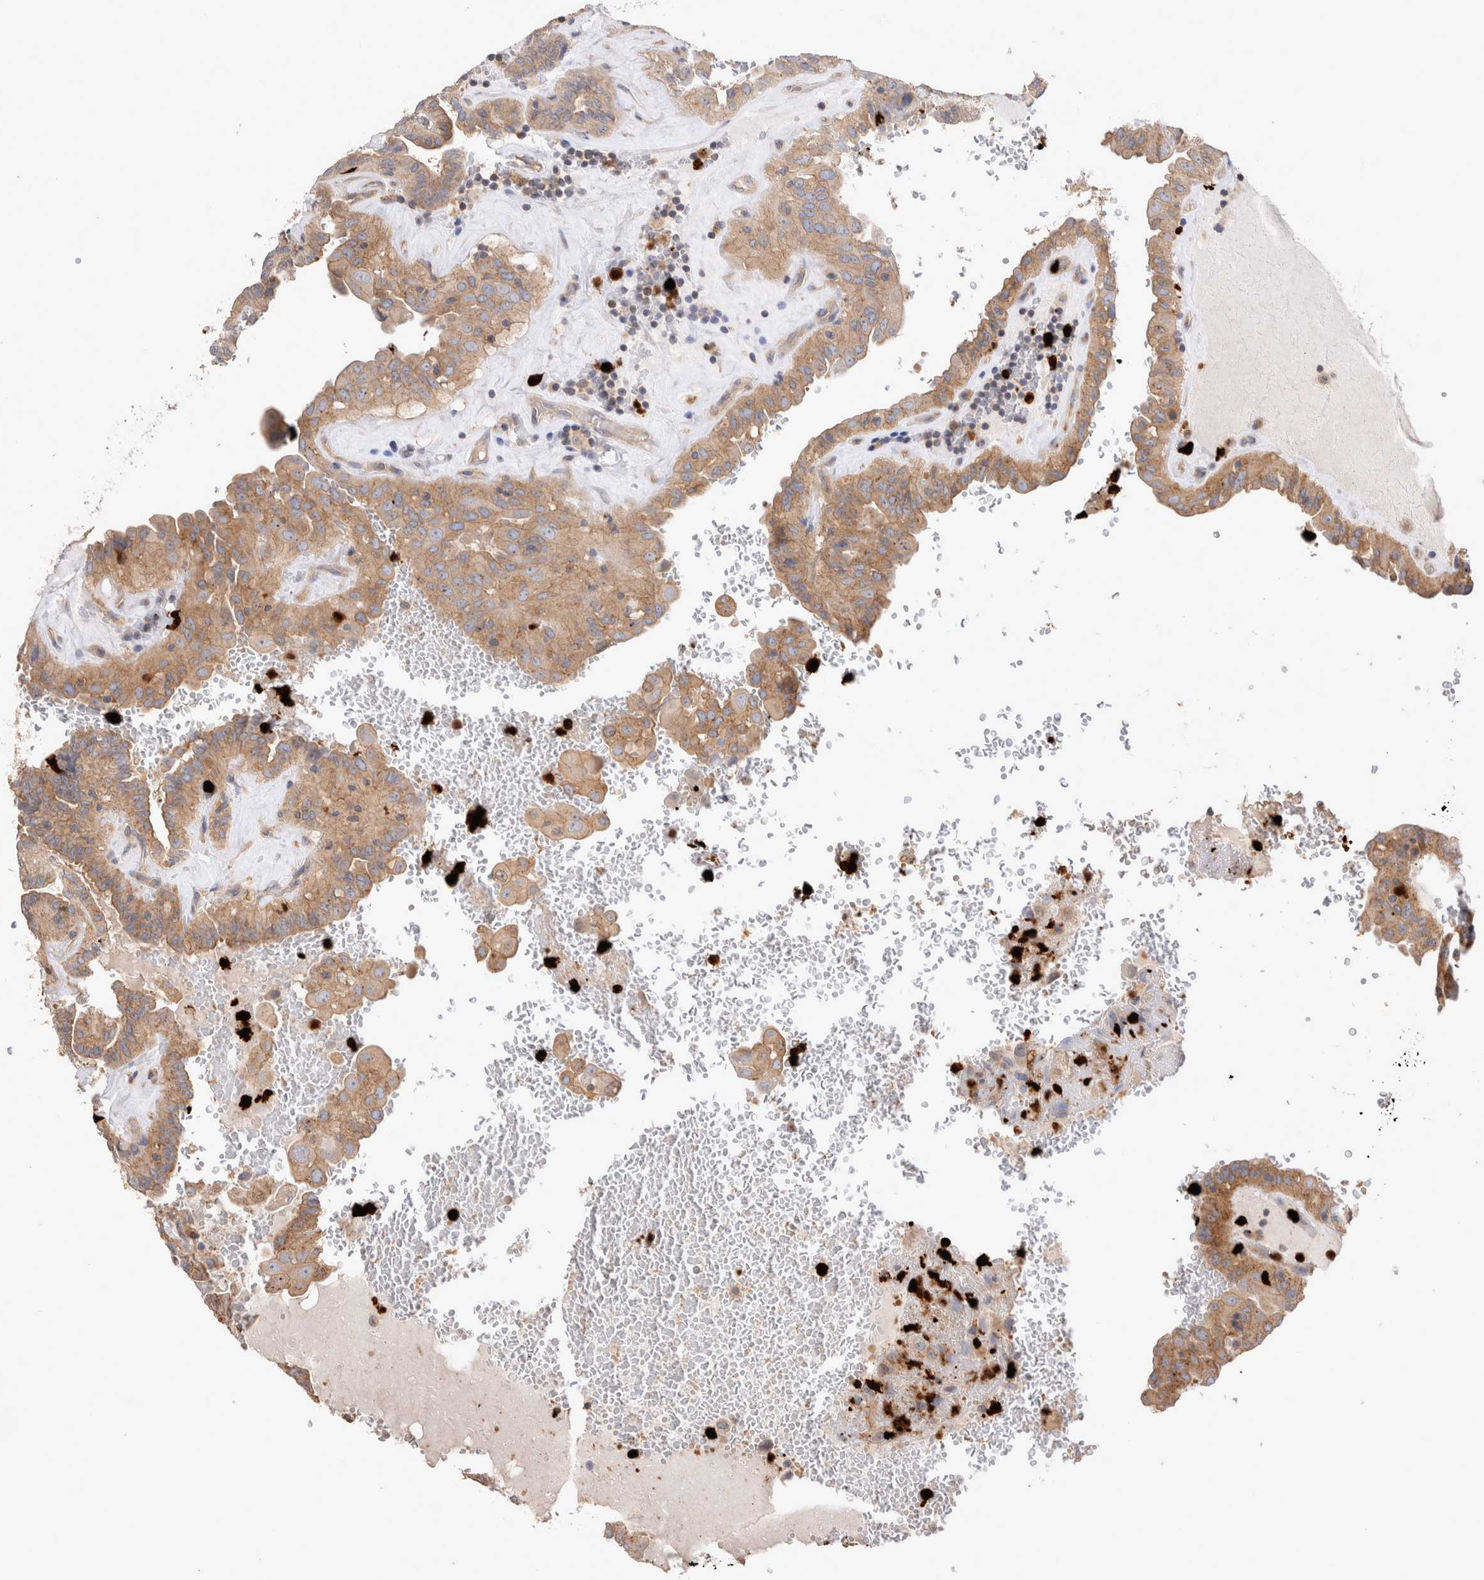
{"staining": {"intensity": "moderate", "quantity": ">75%", "location": "cytoplasmic/membranous"}, "tissue": "thyroid cancer", "cell_type": "Tumor cells", "image_type": "cancer", "snomed": [{"axis": "morphology", "description": "Papillary adenocarcinoma, NOS"}, {"axis": "topography", "description": "Thyroid gland"}], "caption": "An image of thyroid cancer stained for a protein demonstrates moderate cytoplasmic/membranous brown staining in tumor cells.", "gene": "NXT2", "patient": {"sex": "male", "age": 77}}